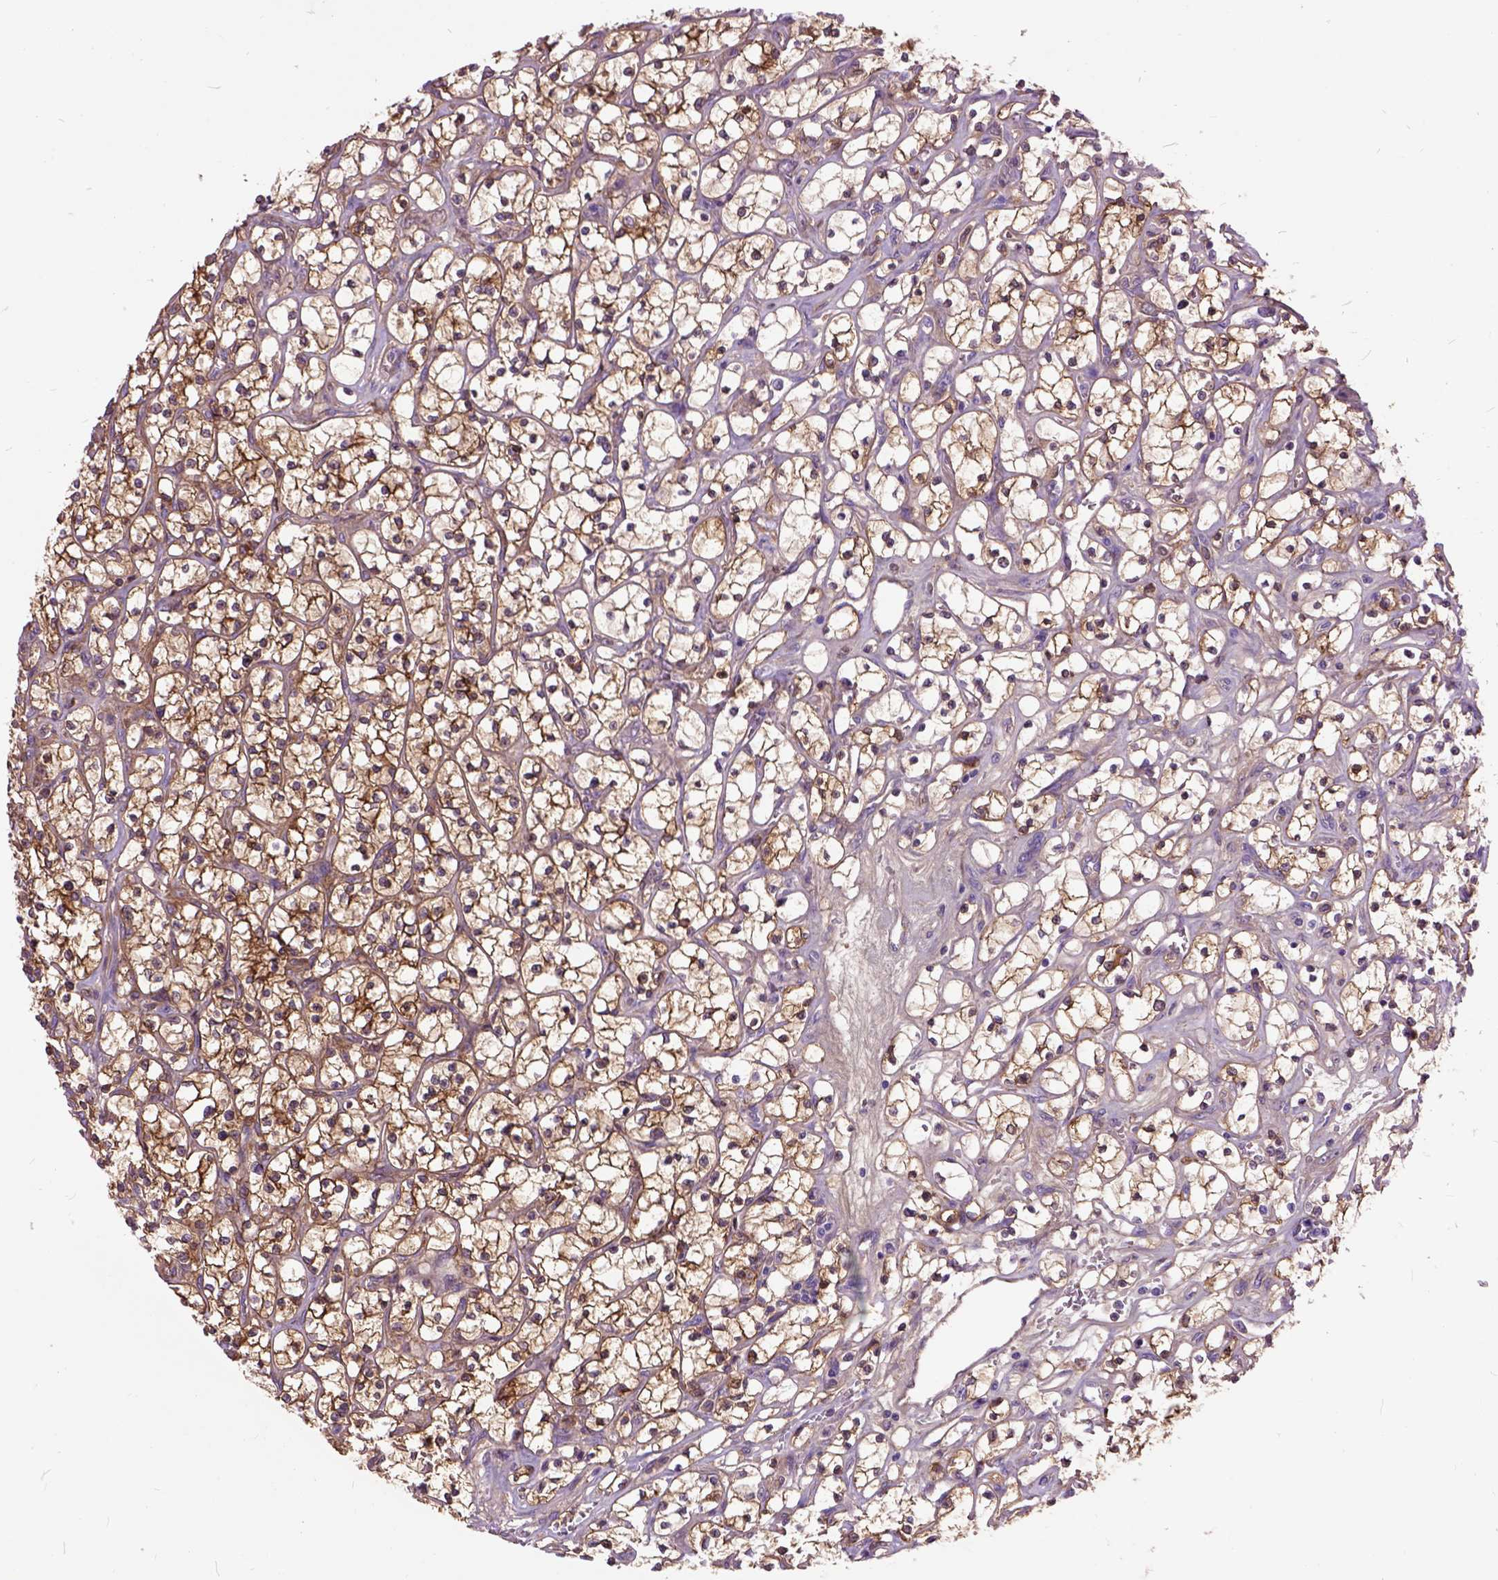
{"staining": {"intensity": "strong", "quantity": ">75%", "location": "cytoplasmic/membranous"}, "tissue": "renal cancer", "cell_type": "Tumor cells", "image_type": "cancer", "snomed": [{"axis": "morphology", "description": "Adenocarcinoma, NOS"}, {"axis": "topography", "description": "Kidney"}], "caption": "Adenocarcinoma (renal) stained for a protein demonstrates strong cytoplasmic/membranous positivity in tumor cells.", "gene": "MAPT", "patient": {"sex": "female", "age": 64}}